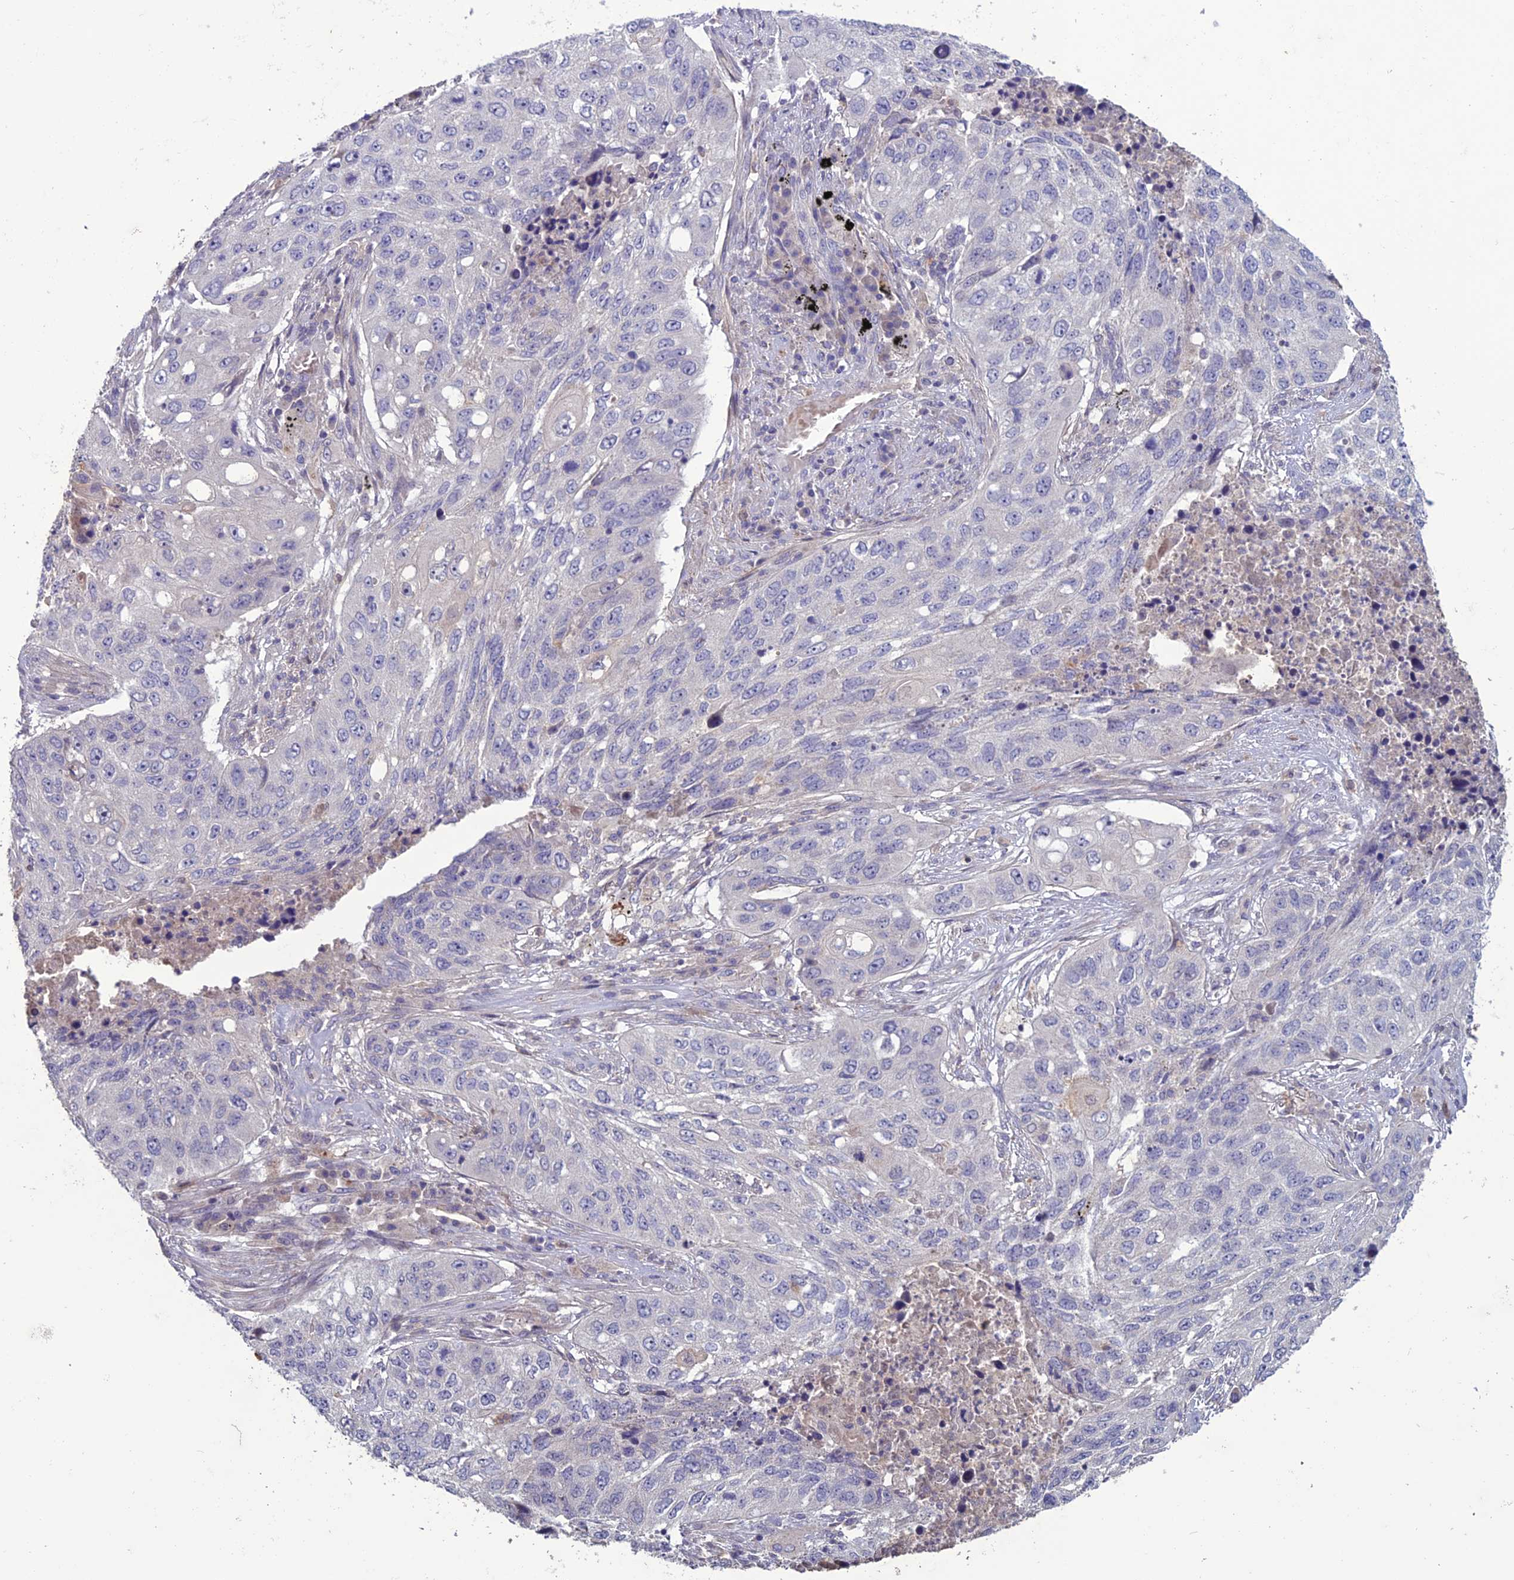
{"staining": {"intensity": "negative", "quantity": "none", "location": "none"}, "tissue": "lung cancer", "cell_type": "Tumor cells", "image_type": "cancer", "snomed": [{"axis": "morphology", "description": "Squamous cell carcinoma, NOS"}, {"axis": "topography", "description": "Lung"}], "caption": "A high-resolution image shows immunohistochemistry (IHC) staining of lung squamous cell carcinoma, which shows no significant expression in tumor cells. (Brightfield microscopy of DAB immunohistochemistry at high magnification).", "gene": "C2orf76", "patient": {"sex": "female", "age": 63}}